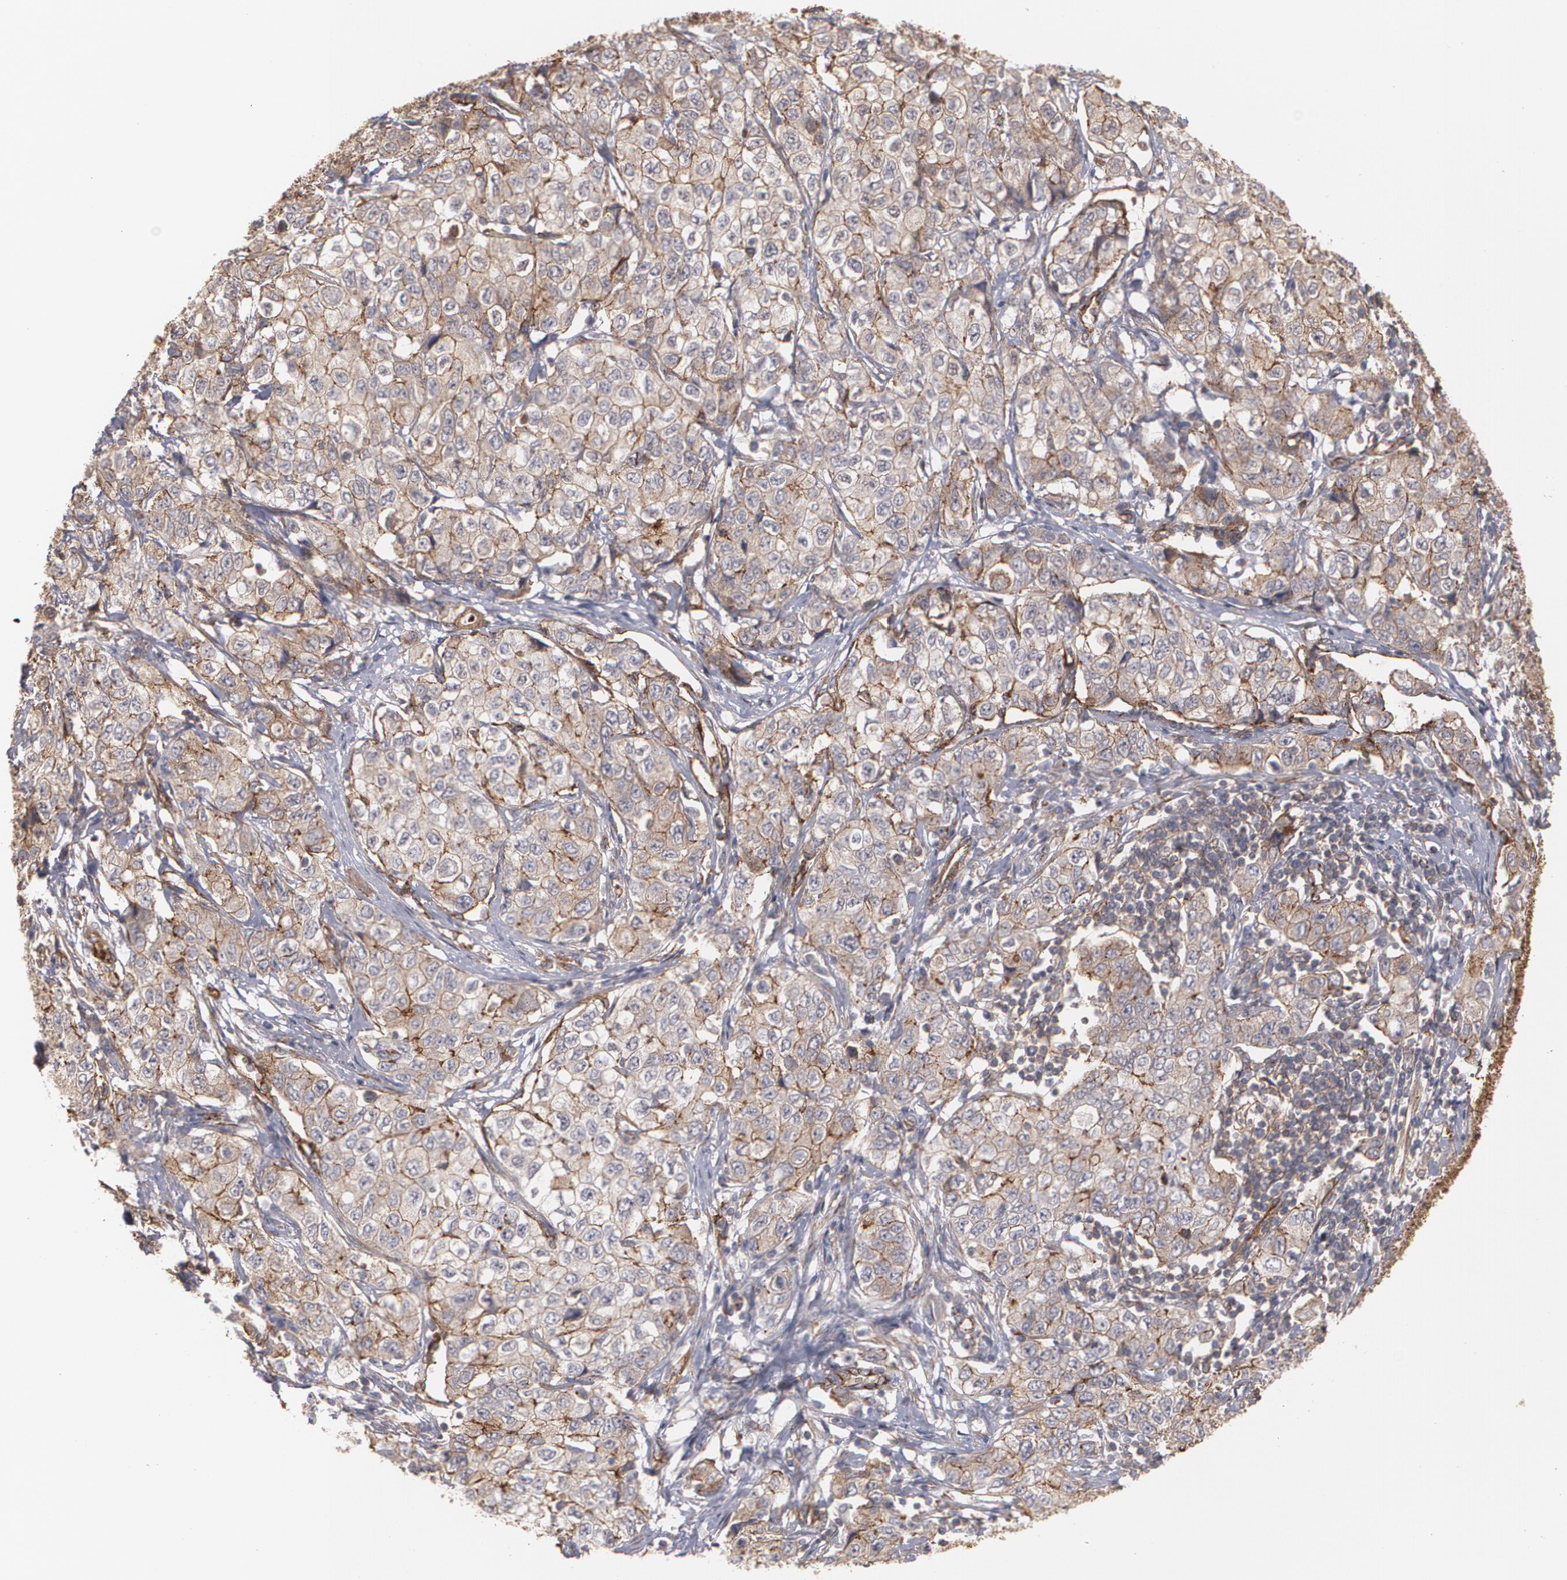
{"staining": {"intensity": "moderate", "quantity": ">75%", "location": "cytoplasmic/membranous"}, "tissue": "stomach cancer", "cell_type": "Tumor cells", "image_type": "cancer", "snomed": [{"axis": "morphology", "description": "Adenocarcinoma, NOS"}, {"axis": "topography", "description": "Stomach"}], "caption": "Protein expression analysis of stomach adenocarcinoma reveals moderate cytoplasmic/membranous staining in about >75% of tumor cells. Using DAB (brown) and hematoxylin (blue) stains, captured at high magnification using brightfield microscopy.", "gene": "TJP1", "patient": {"sex": "male", "age": 48}}